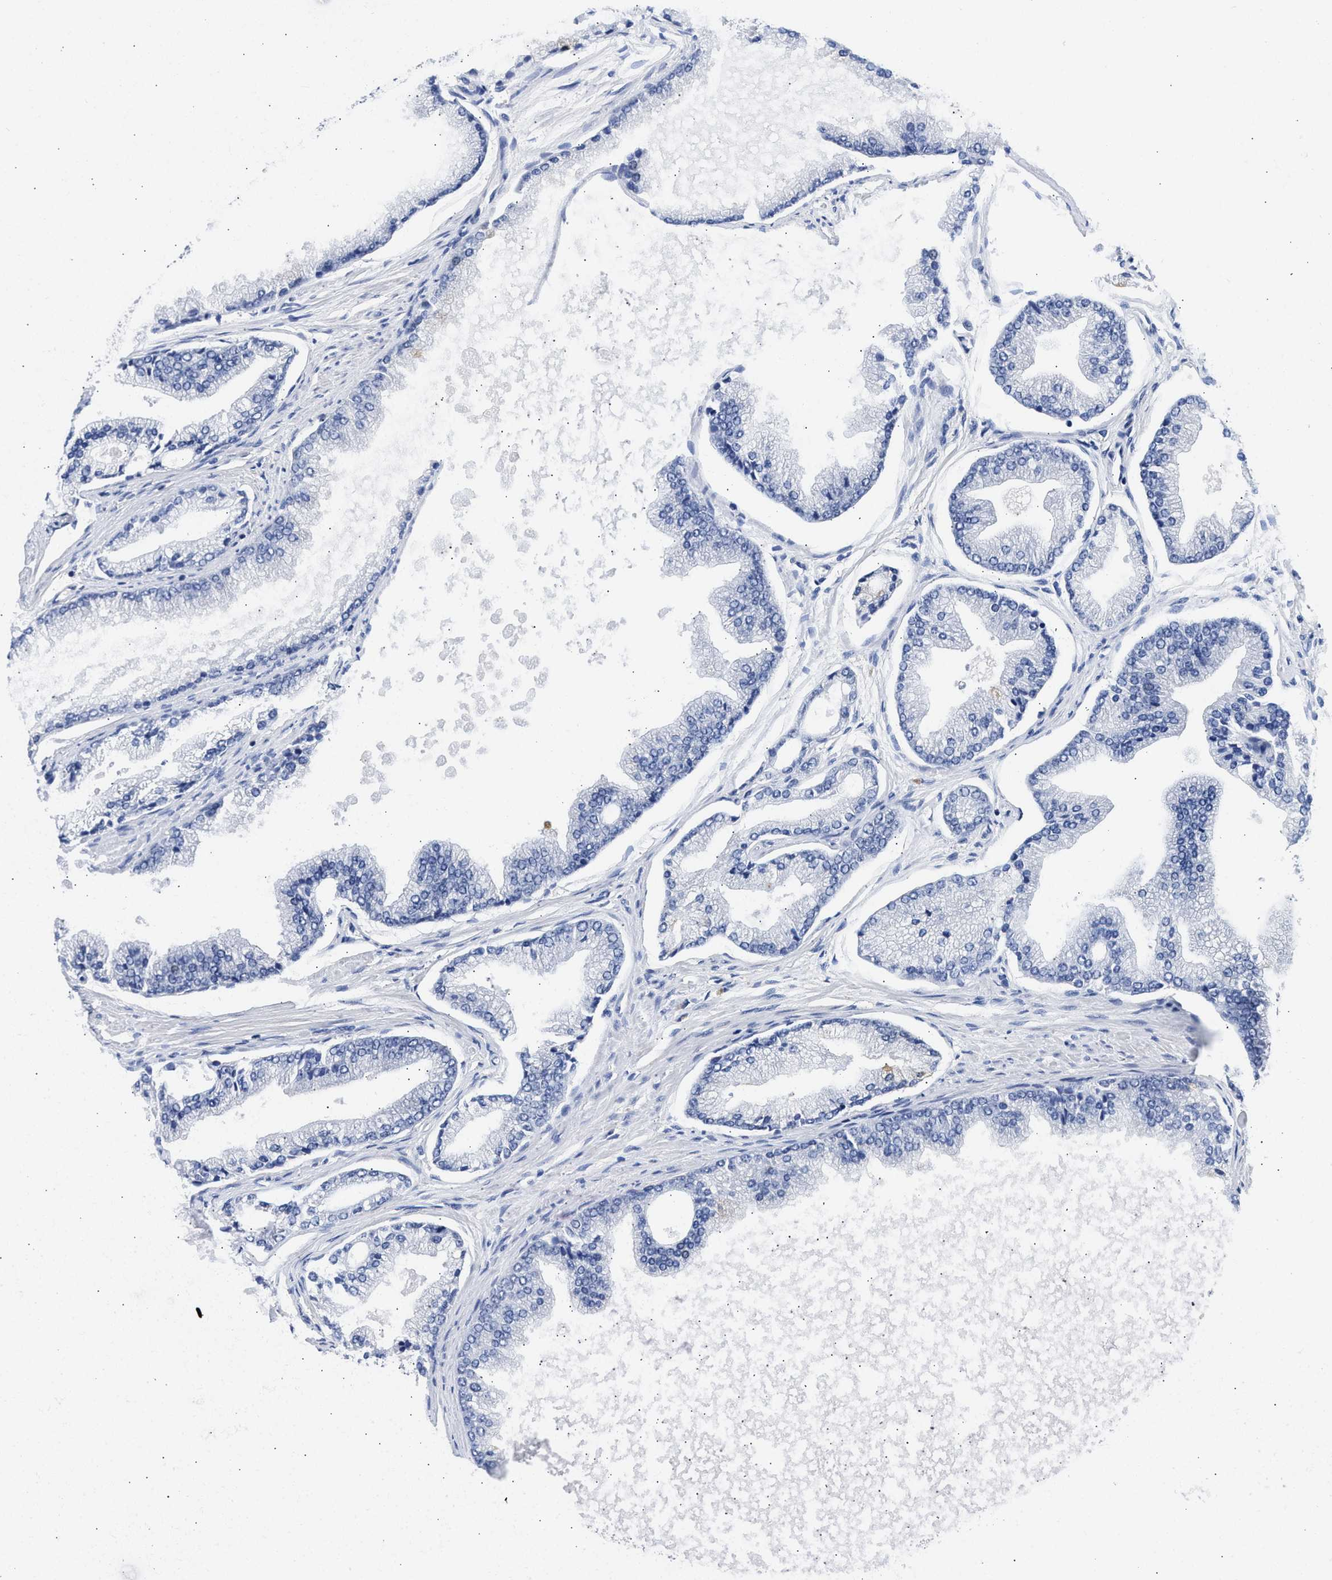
{"staining": {"intensity": "negative", "quantity": "none", "location": "none"}, "tissue": "prostate cancer", "cell_type": "Tumor cells", "image_type": "cancer", "snomed": [{"axis": "morphology", "description": "Adenocarcinoma, High grade"}, {"axis": "topography", "description": "Prostate"}], "caption": "Immunohistochemical staining of human prostate cancer exhibits no significant staining in tumor cells.", "gene": "XPO5", "patient": {"sex": "male", "age": 61}}